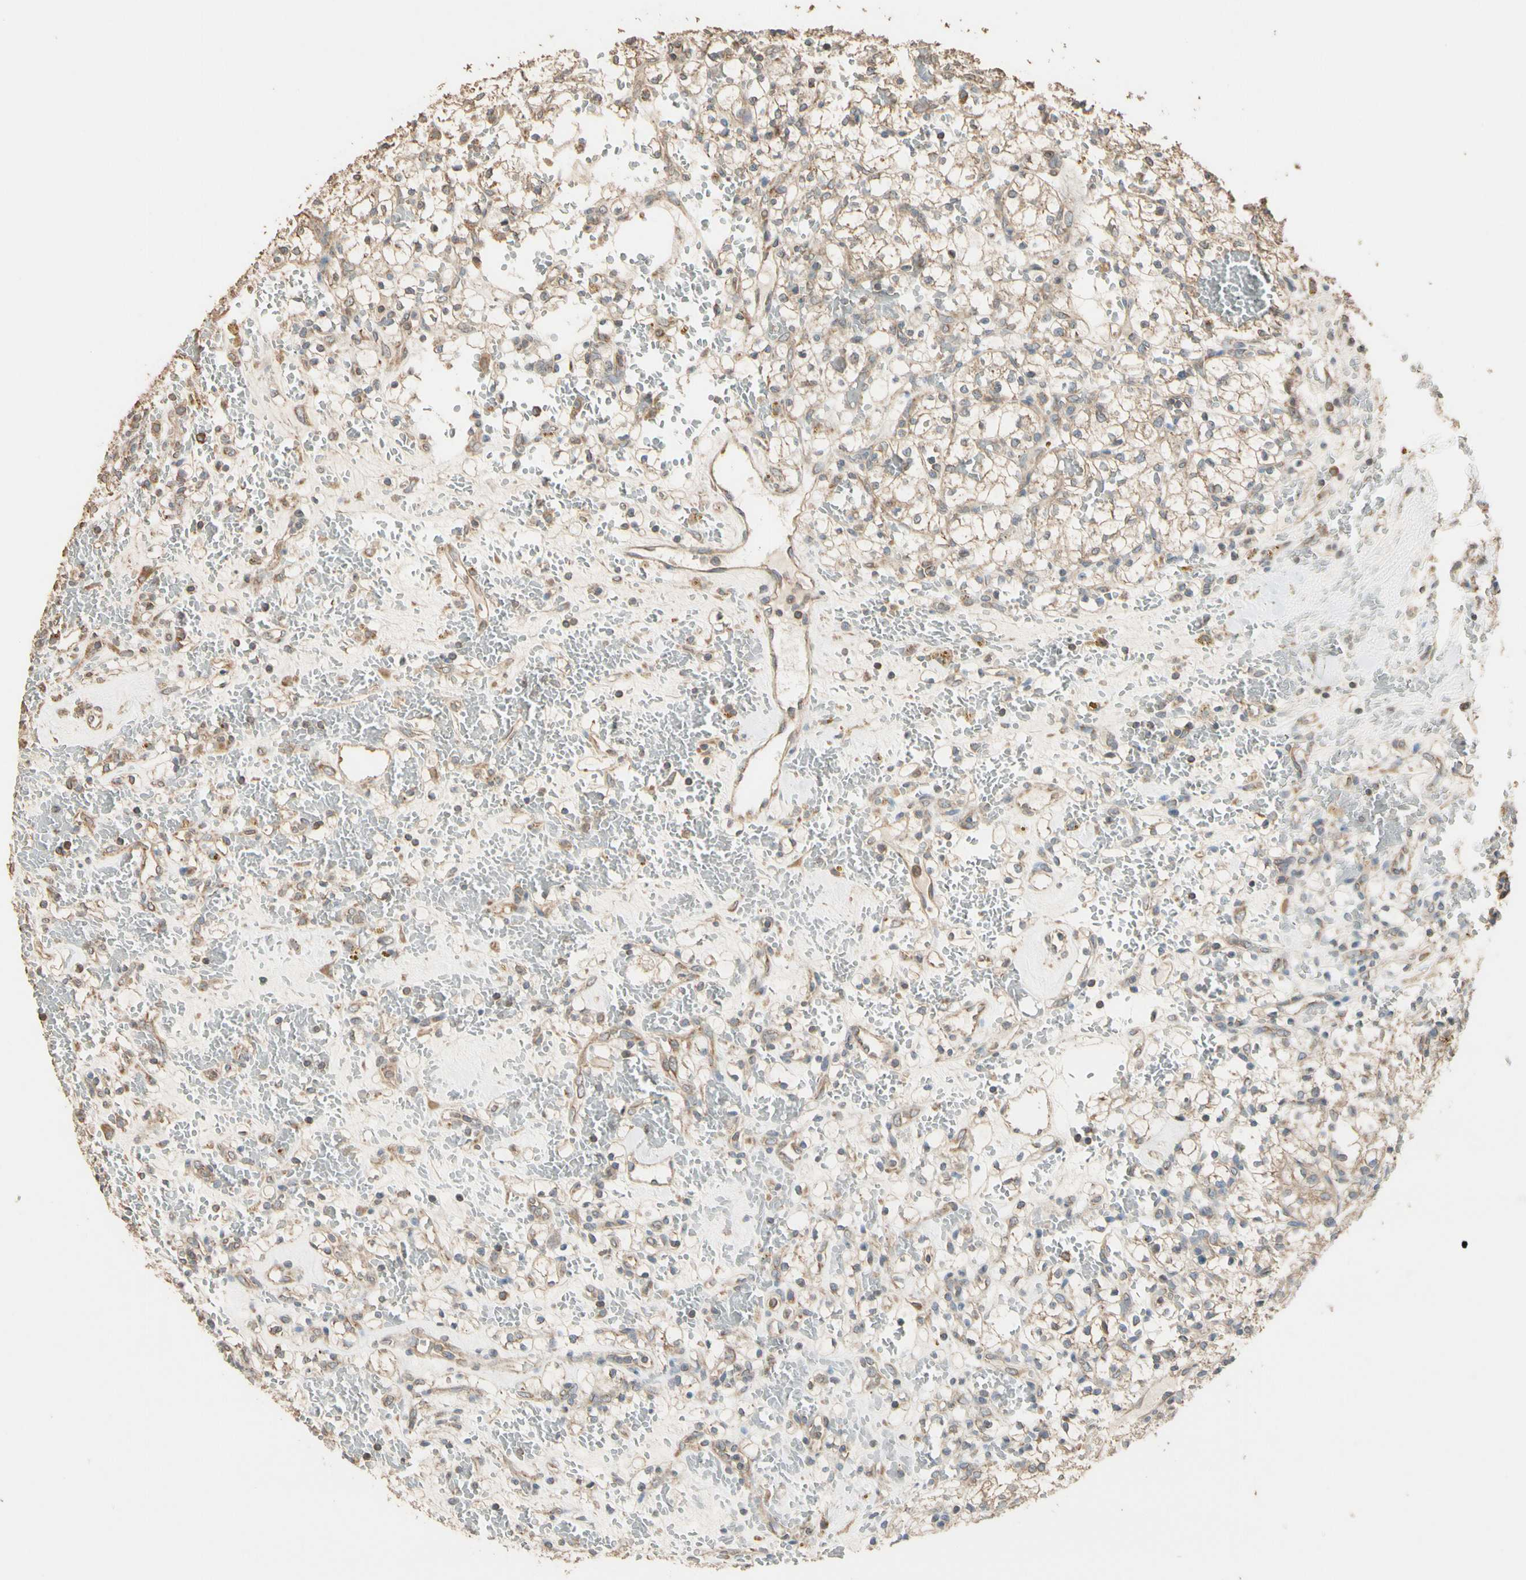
{"staining": {"intensity": "moderate", "quantity": ">75%", "location": "cytoplasmic/membranous"}, "tissue": "renal cancer", "cell_type": "Tumor cells", "image_type": "cancer", "snomed": [{"axis": "morphology", "description": "Adenocarcinoma, NOS"}, {"axis": "topography", "description": "Kidney"}], "caption": "This image exhibits immunohistochemistry staining of human adenocarcinoma (renal), with medium moderate cytoplasmic/membranous staining in about >75% of tumor cells.", "gene": "STX18", "patient": {"sex": "female", "age": 60}}